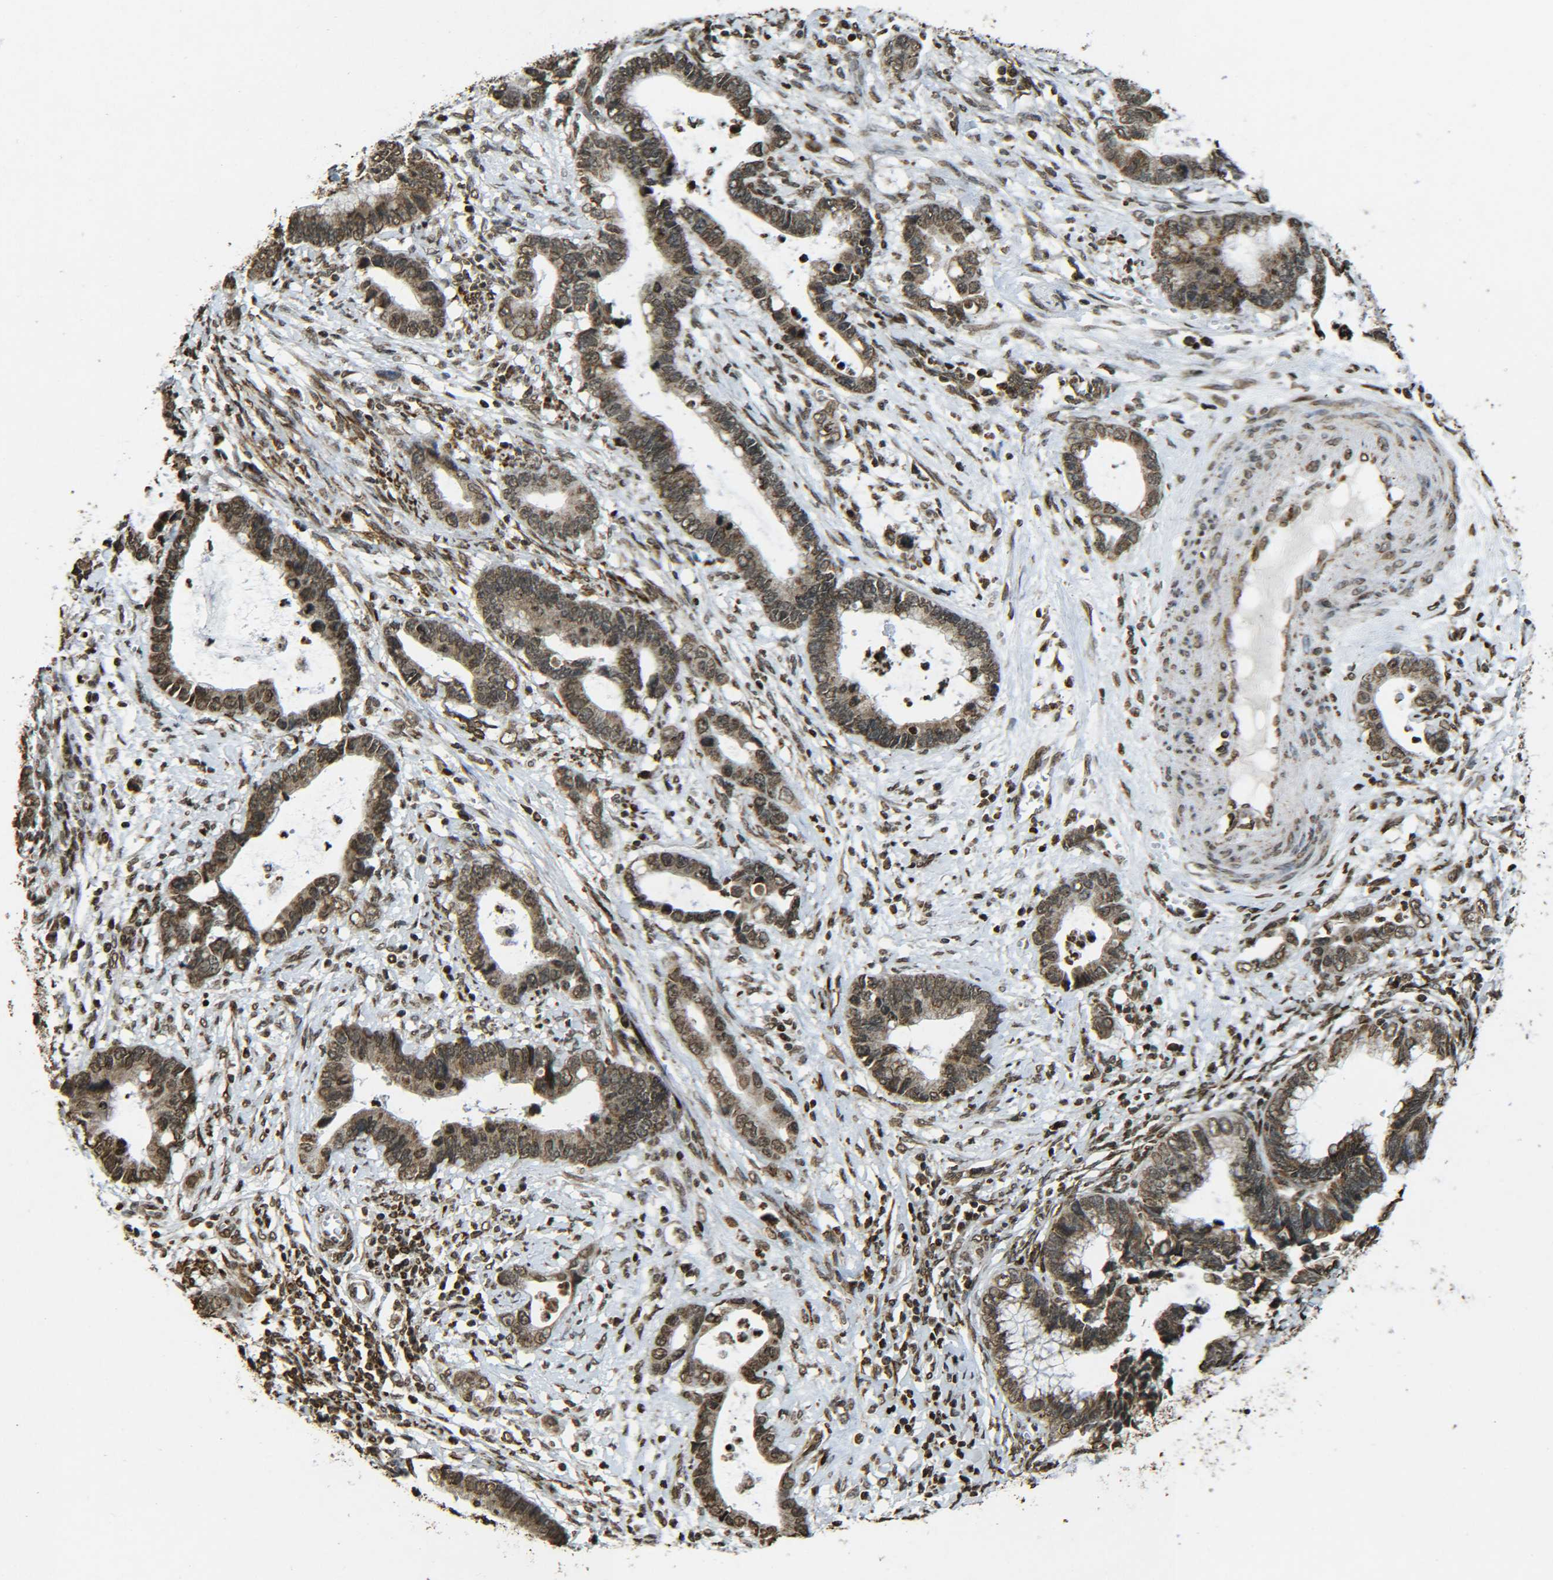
{"staining": {"intensity": "moderate", "quantity": ">75%", "location": "cytoplasmic/membranous,nuclear"}, "tissue": "cervical cancer", "cell_type": "Tumor cells", "image_type": "cancer", "snomed": [{"axis": "morphology", "description": "Adenocarcinoma, NOS"}, {"axis": "topography", "description": "Cervix"}], "caption": "DAB (3,3'-diaminobenzidine) immunohistochemical staining of adenocarcinoma (cervical) demonstrates moderate cytoplasmic/membranous and nuclear protein staining in approximately >75% of tumor cells. The staining was performed using DAB, with brown indicating positive protein expression. Nuclei are stained blue with hematoxylin.", "gene": "NEUROG2", "patient": {"sex": "female", "age": 44}}